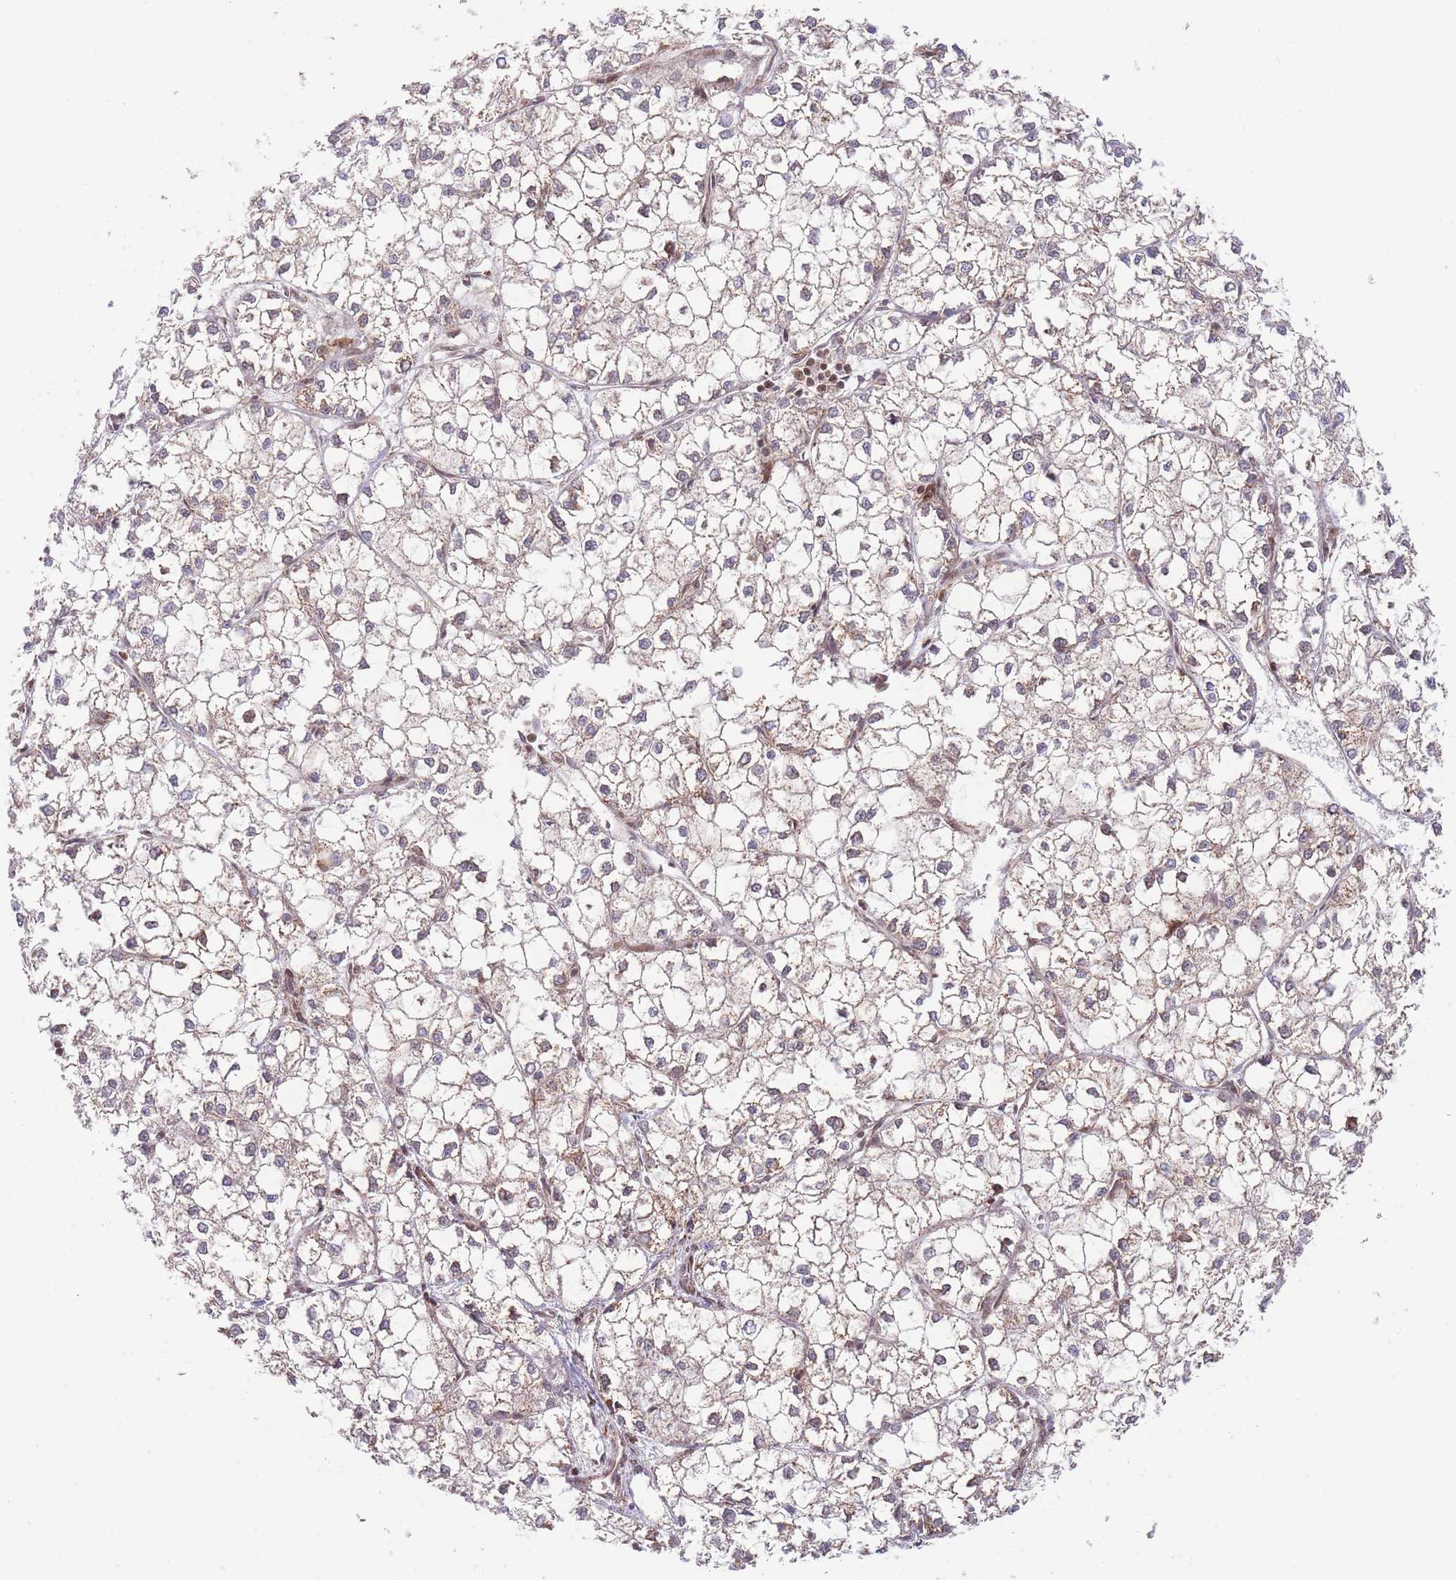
{"staining": {"intensity": "weak", "quantity": "<25%", "location": "cytoplasmic/membranous"}, "tissue": "liver cancer", "cell_type": "Tumor cells", "image_type": "cancer", "snomed": [{"axis": "morphology", "description": "Carcinoma, Hepatocellular, NOS"}, {"axis": "topography", "description": "Liver"}], "caption": "A micrograph of human hepatocellular carcinoma (liver) is negative for staining in tumor cells.", "gene": "BOD1L1", "patient": {"sex": "female", "age": 43}}